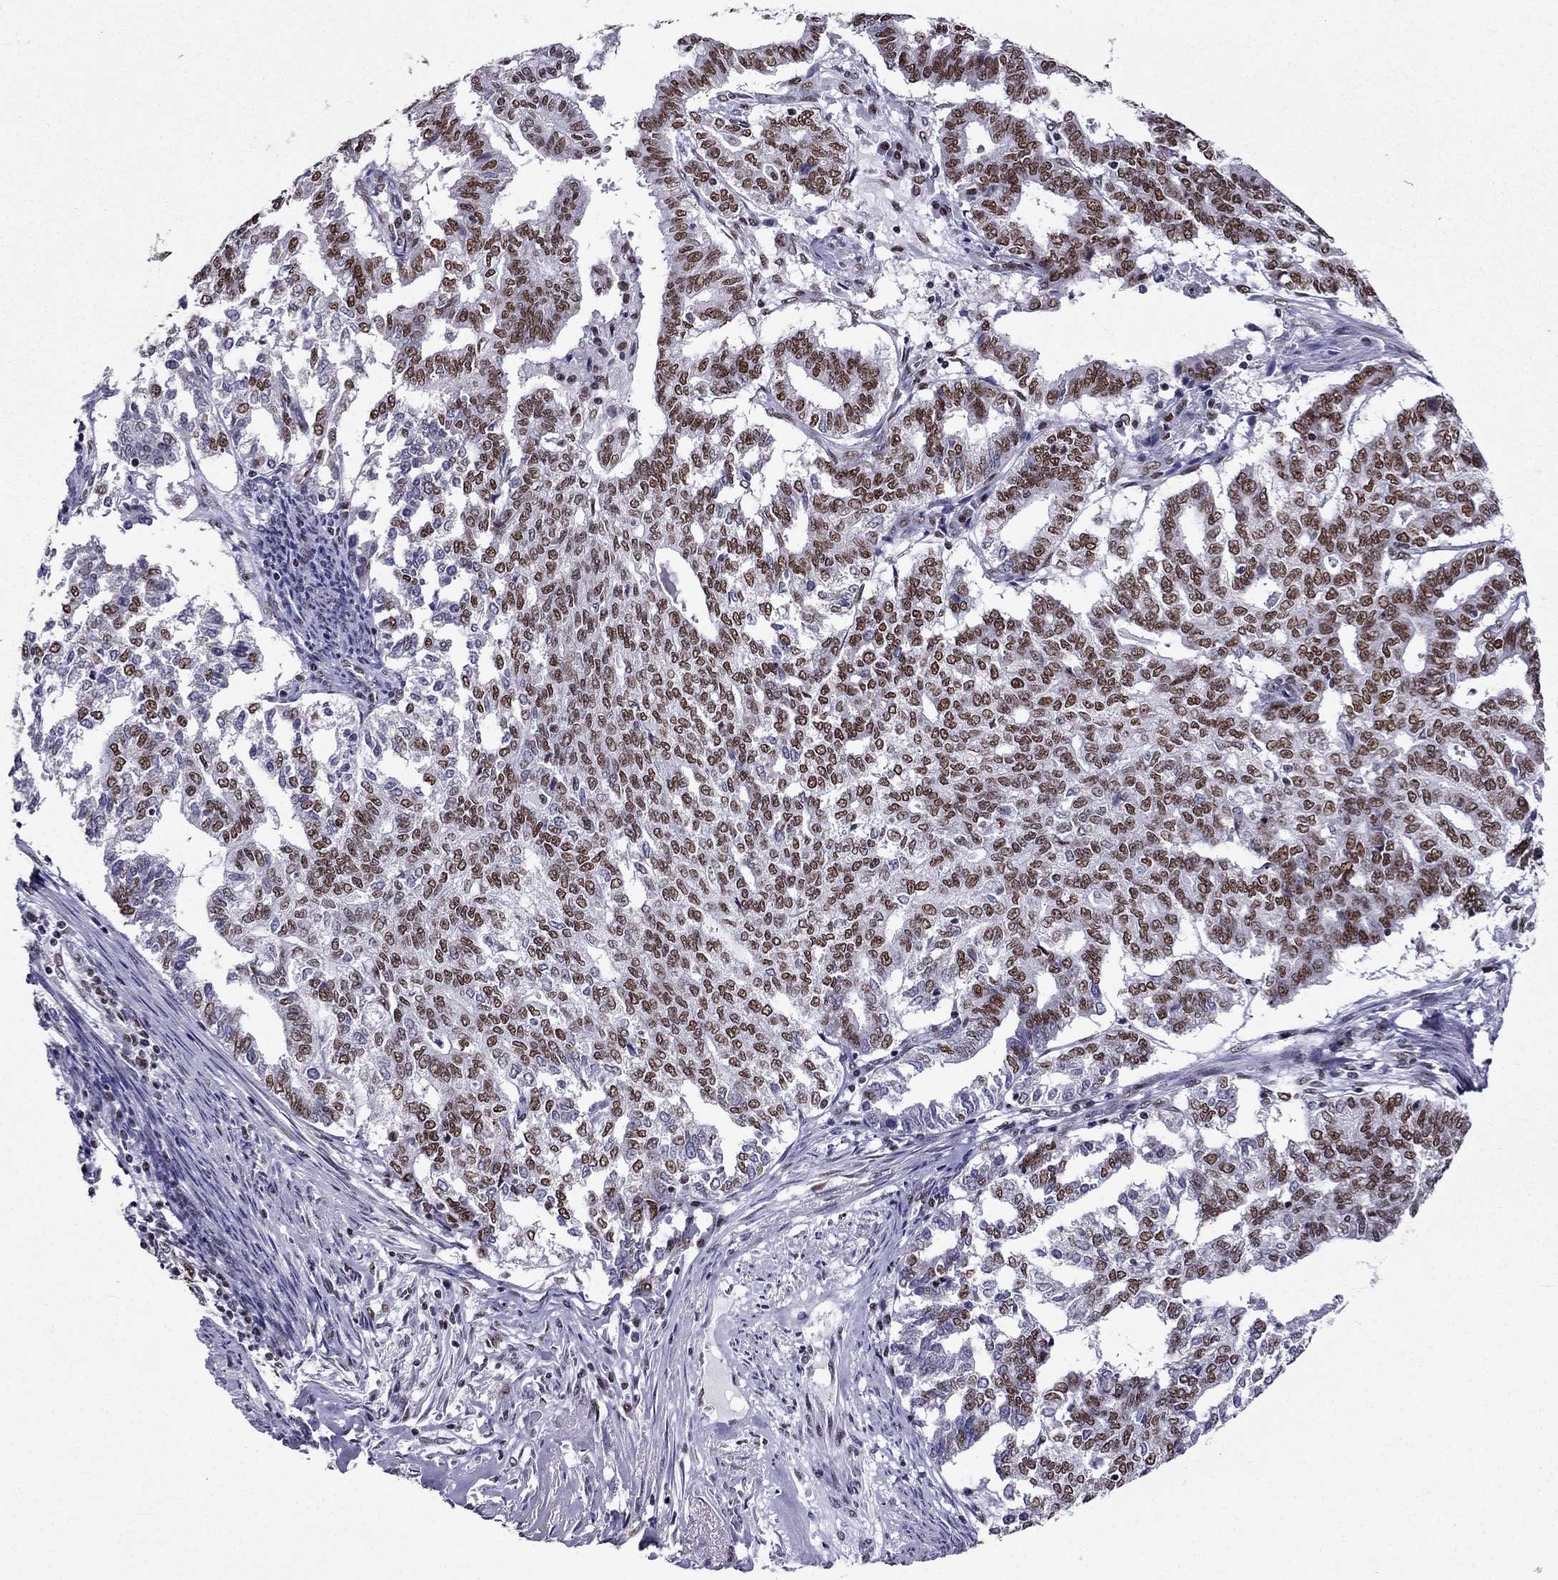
{"staining": {"intensity": "strong", "quantity": "25%-75%", "location": "nuclear"}, "tissue": "endometrial cancer", "cell_type": "Tumor cells", "image_type": "cancer", "snomed": [{"axis": "morphology", "description": "Adenocarcinoma, NOS"}, {"axis": "topography", "description": "Endometrium"}], "caption": "Human adenocarcinoma (endometrial) stained with a protein marker displays strong staining in tumor cells.", "gene": "ZNF420", "patient": {"sex": "female", "age": 79}}